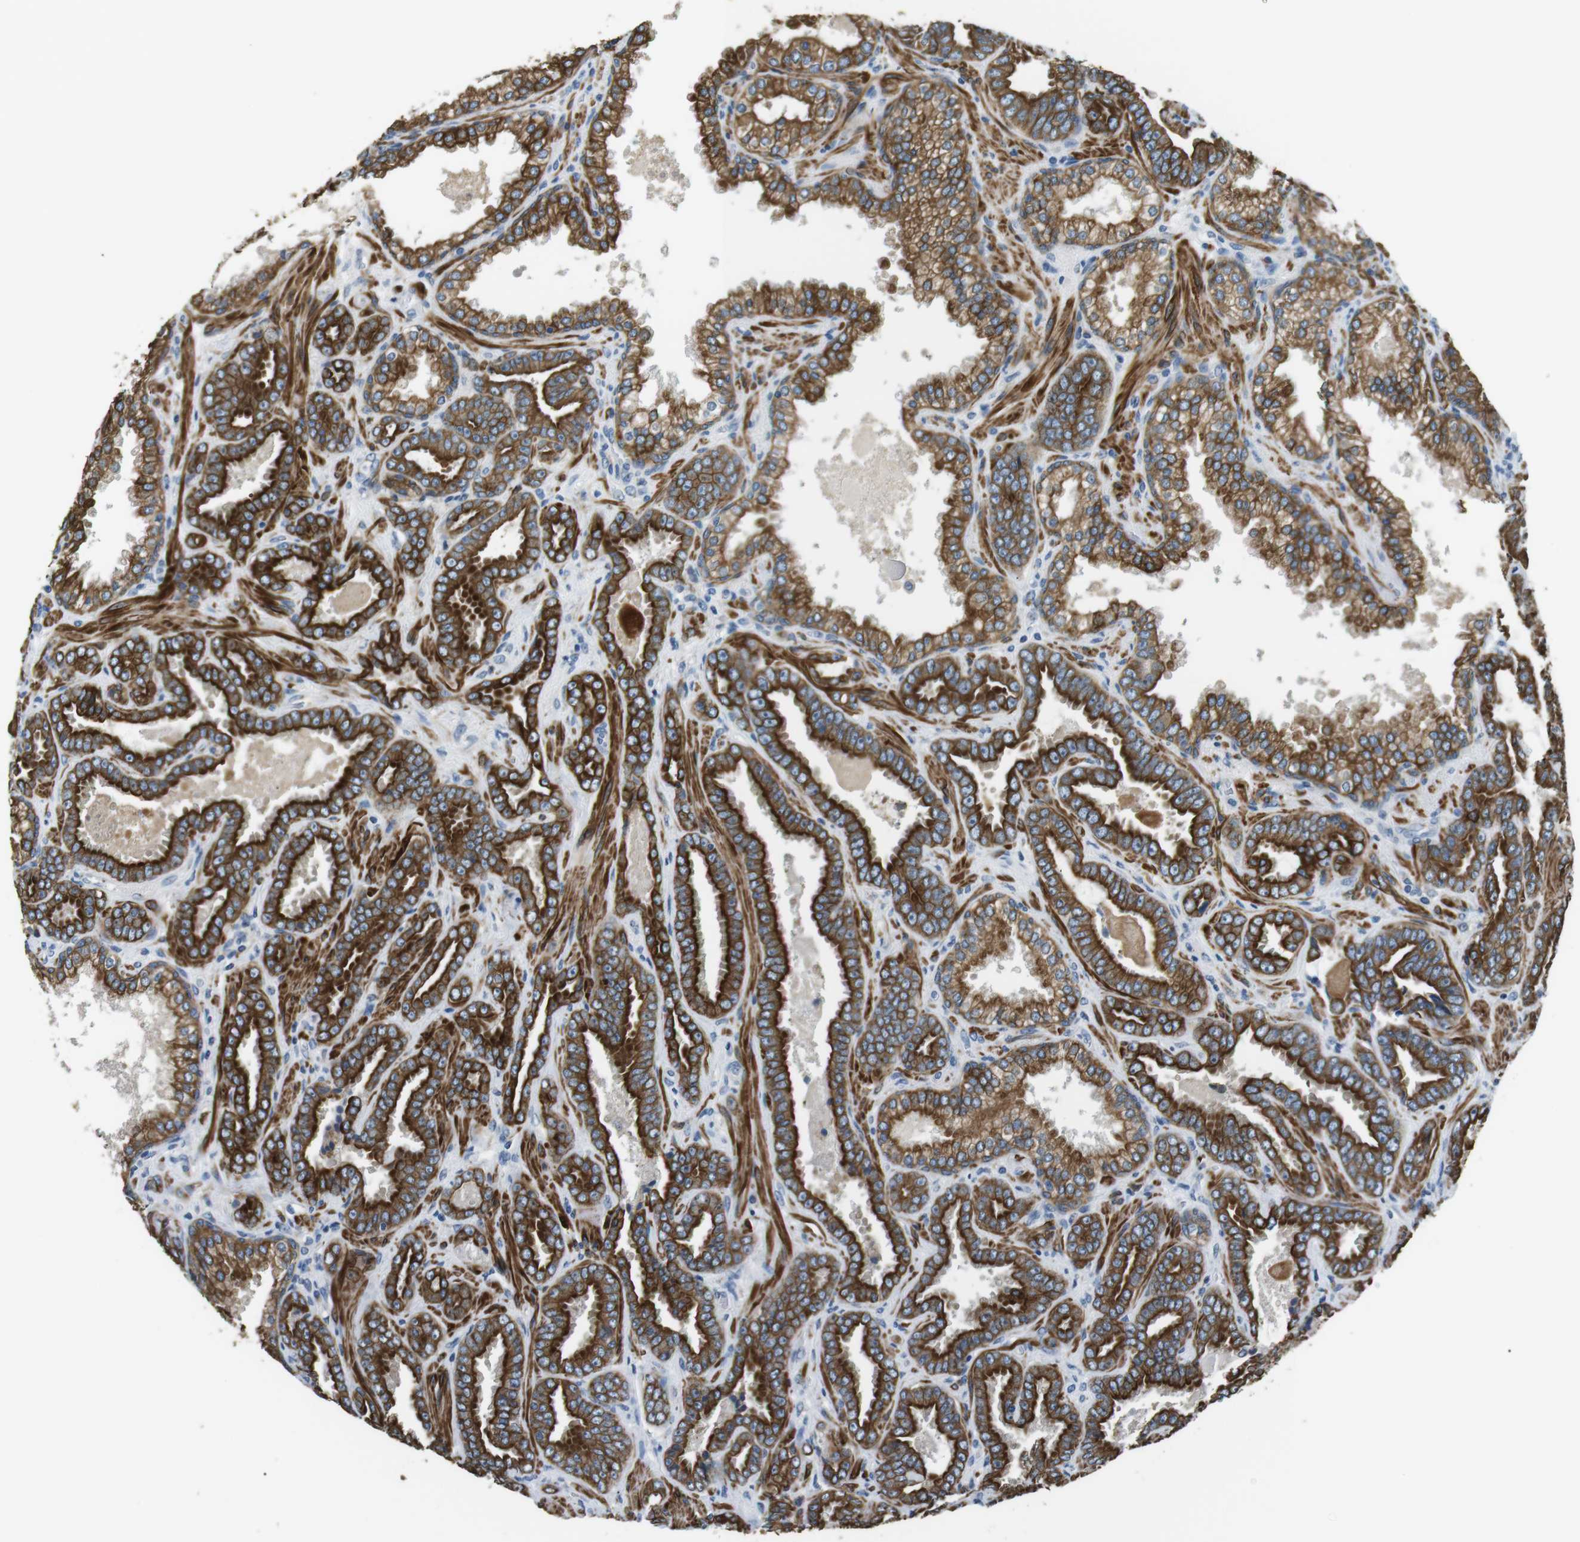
{"staining": {"intensity": "strong", "quantity": ">75%", "location": "cytoplasmic/membranous"}, "tissue": "prostate cancer", "cell_type": "Tumor cells", "image_type": "cancer", "snomed": [{"axis": "morphology", "description": "Adenocarcinoma, Low grade"}, {"axis": "topography", "description": "Prostate"}], "caption": "An immunohistochemistry micrograph of neoplastic tissue is shown. Protein staining in brown shows strong cytoplasmic/membranous positivity in prostate adenocarcinoma (low-grade) within tumor cells.", "gene": "UNC5CL", "patient": {"sex": "male", "age": 60}}